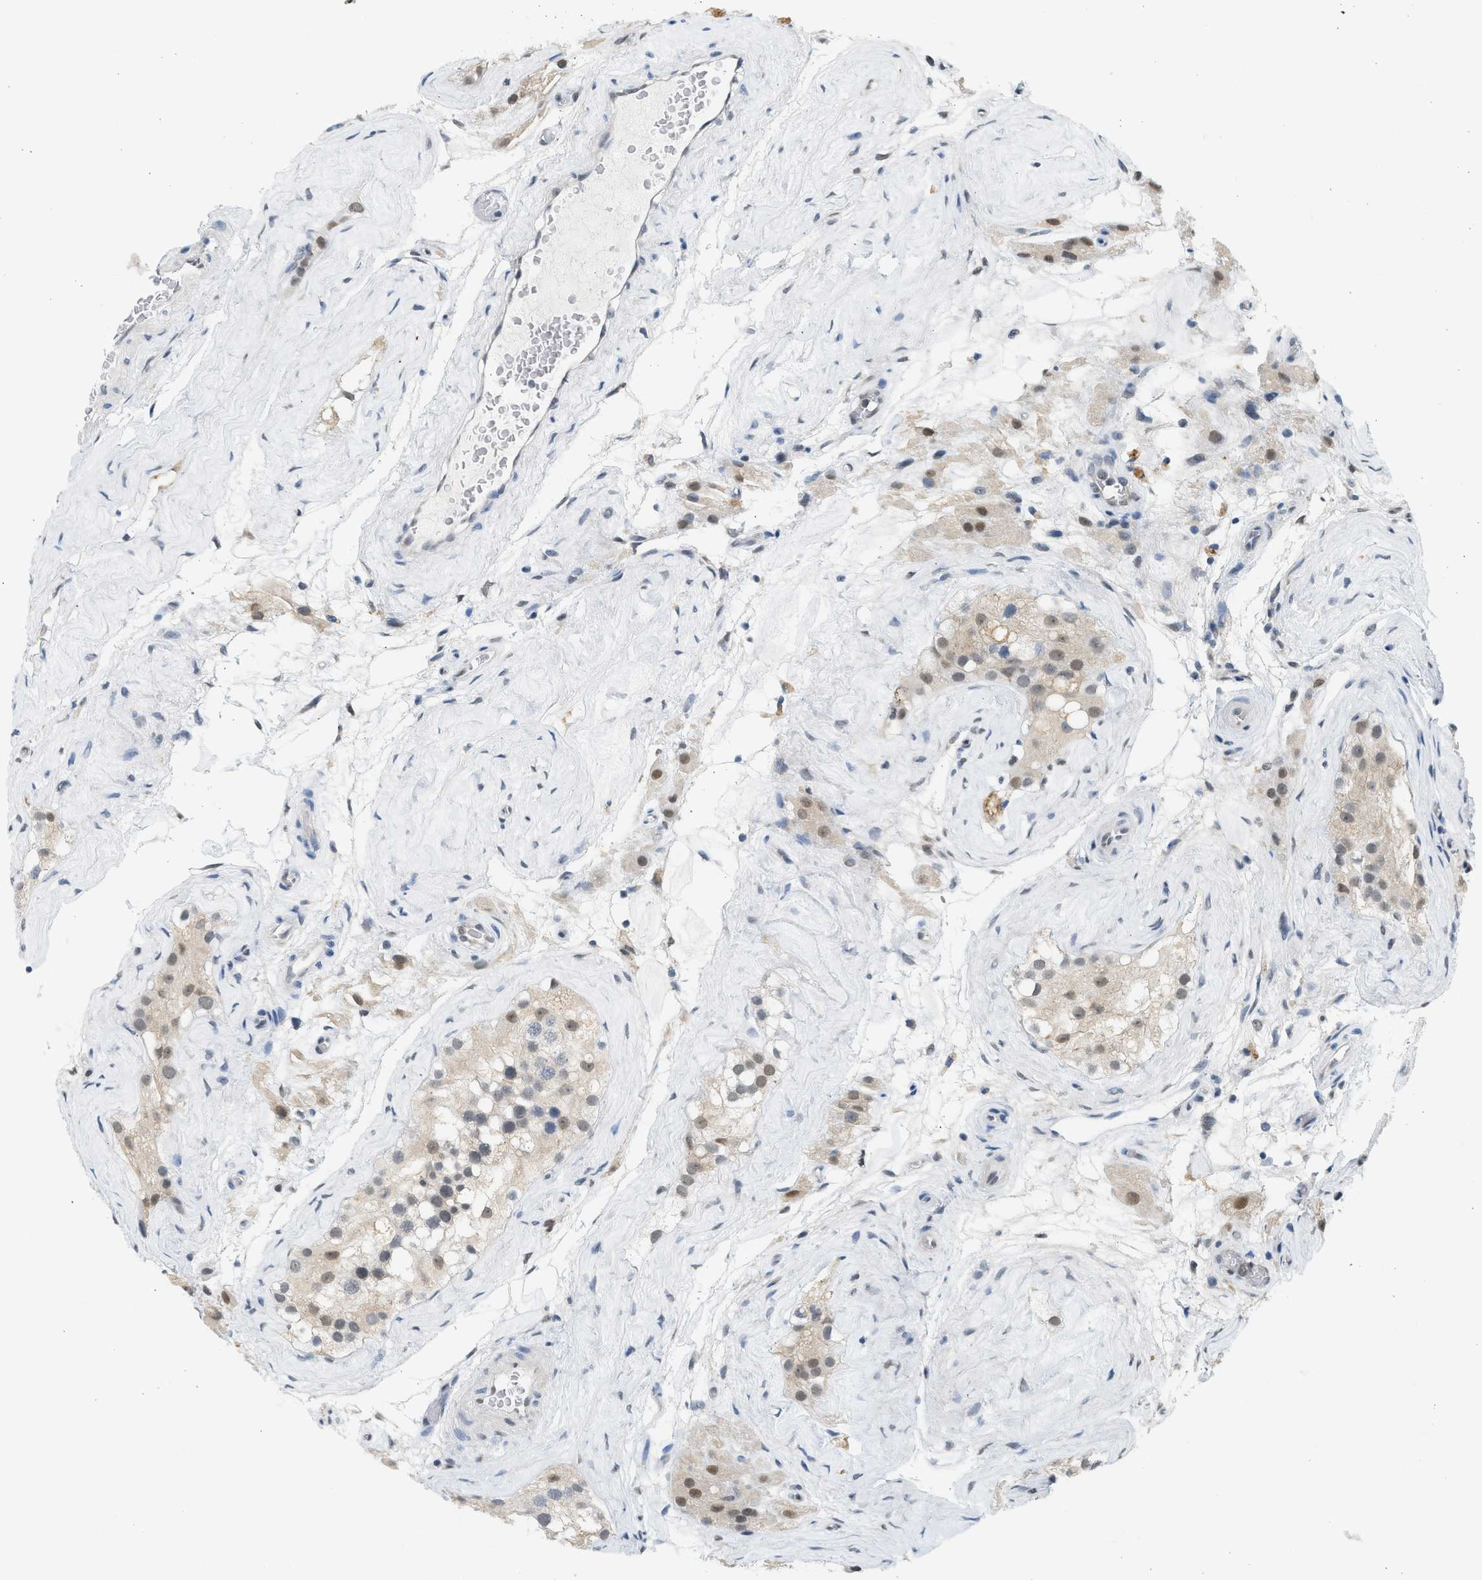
{"staining": {"intensity": "weak", "quantity": "<25%", "location": "nuclear"}, "tissue": "testis", "cell_type": "Cells in seminiferous ducts", "image_type": "normal", "snomed": [{"axis": "morphology", "description": "Normal tissue, NOS"}, {"axis": "morphology", "description": "Seminoma, NOS"}, {"axis": "topography", "description": "Testis"}], "caption": "Cells in seminiferous ducts are negative for protein expression in unremarkable human testis. (Immunohistochemistry, brightfield microscopy, high magnification).", "gene": "HIPK1", "patient": {"sex": "male", "age": 71}}